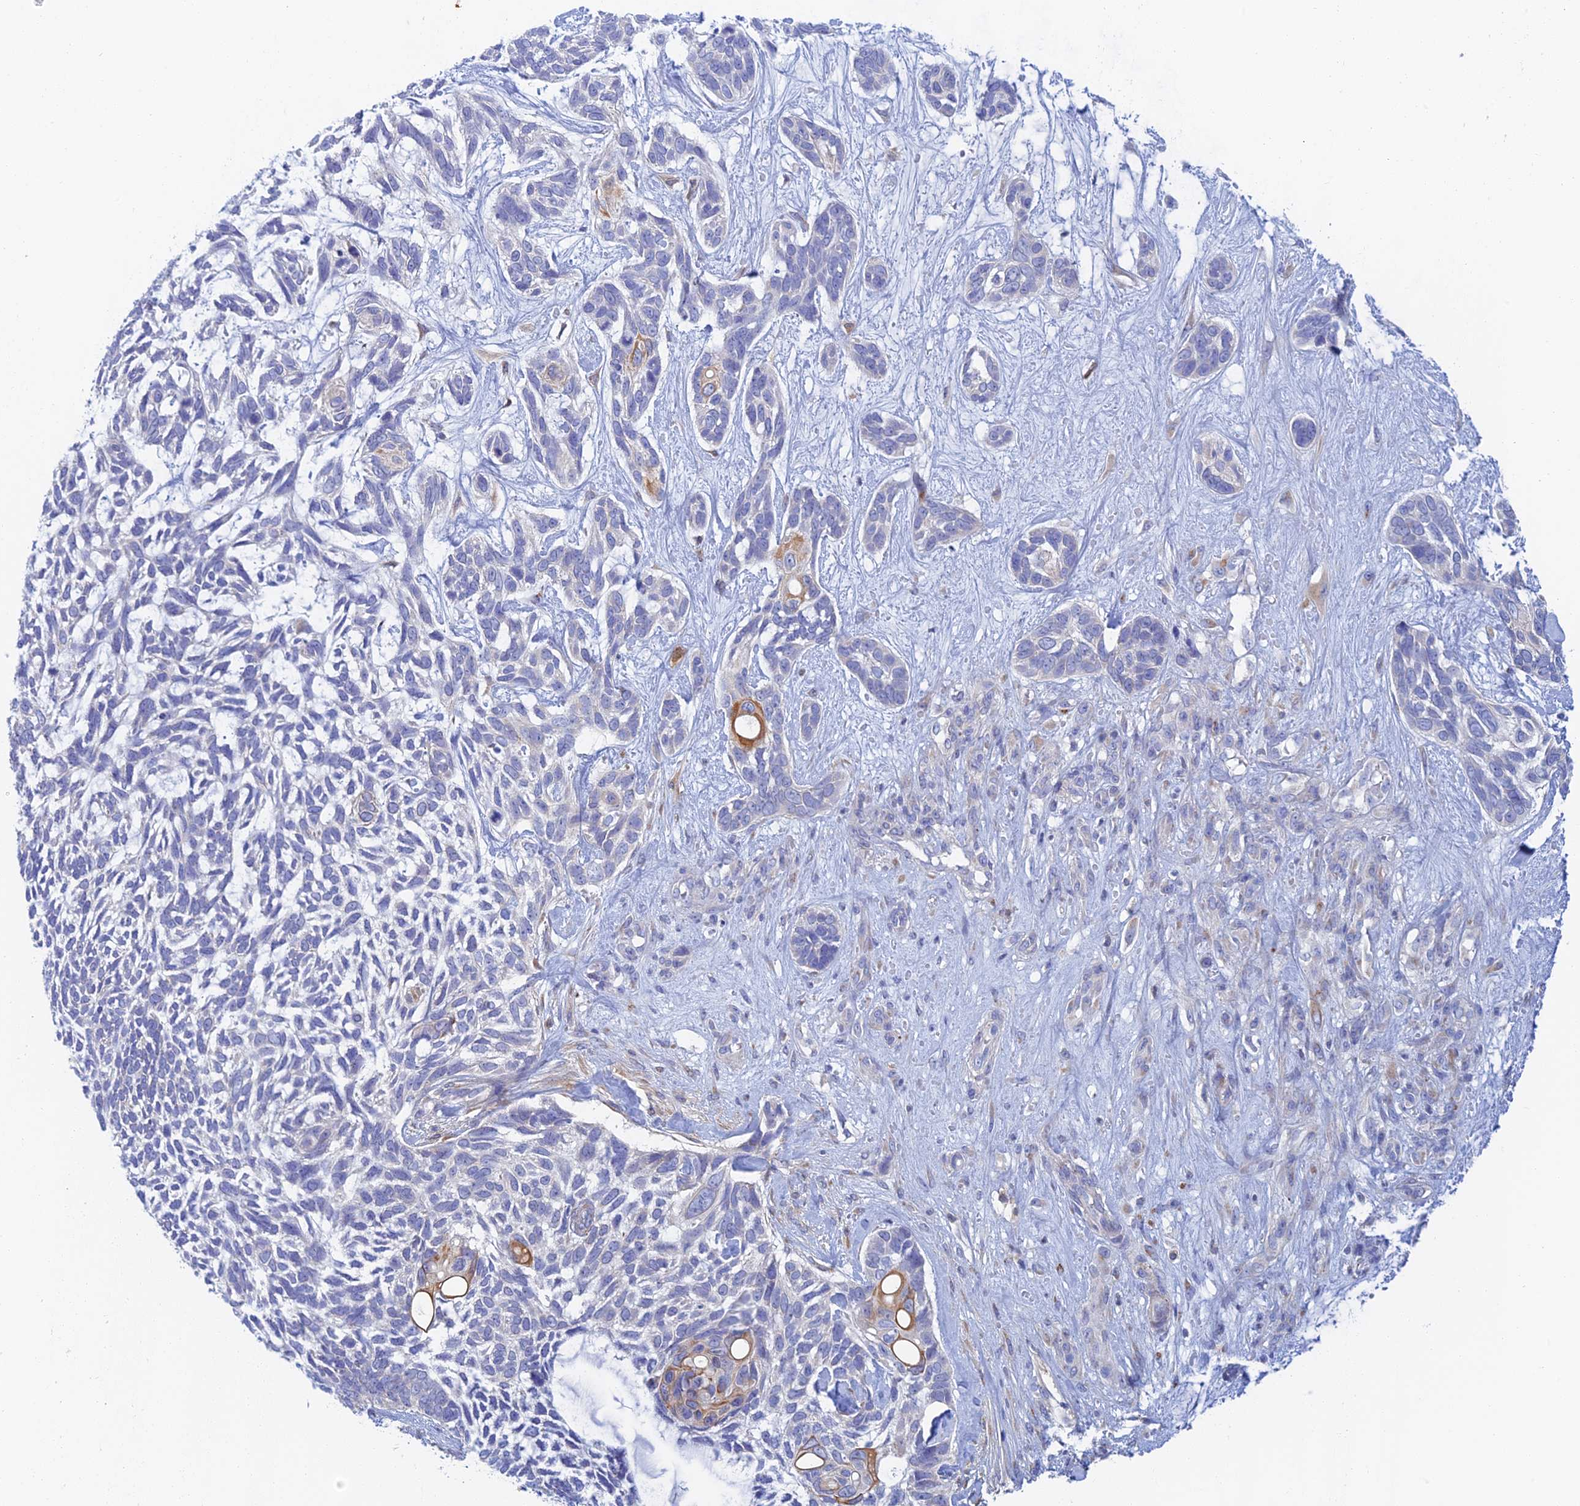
{"staining": {"intensity": "moderate", "quantity": "<25%", "location": "cytoplasmic/membranous"}, "tissue": "skin cancer", "cell_type": "Tumor cells", "image_type": "cancer", "snomed": [{"axis": "morphology", "description": "Basal cell carcinoma"}, {"axis": "topography", "description": "Skin"}], "caption": "Basal cell carcinoma (skin) stained with DAB immunohistochemistry displays low levels of moderate cytoplasmic/membranous positivity in about <25% of tumor cells.", "gene": "SLC24A3", "patient": {"sex": "male", "age": 88}}